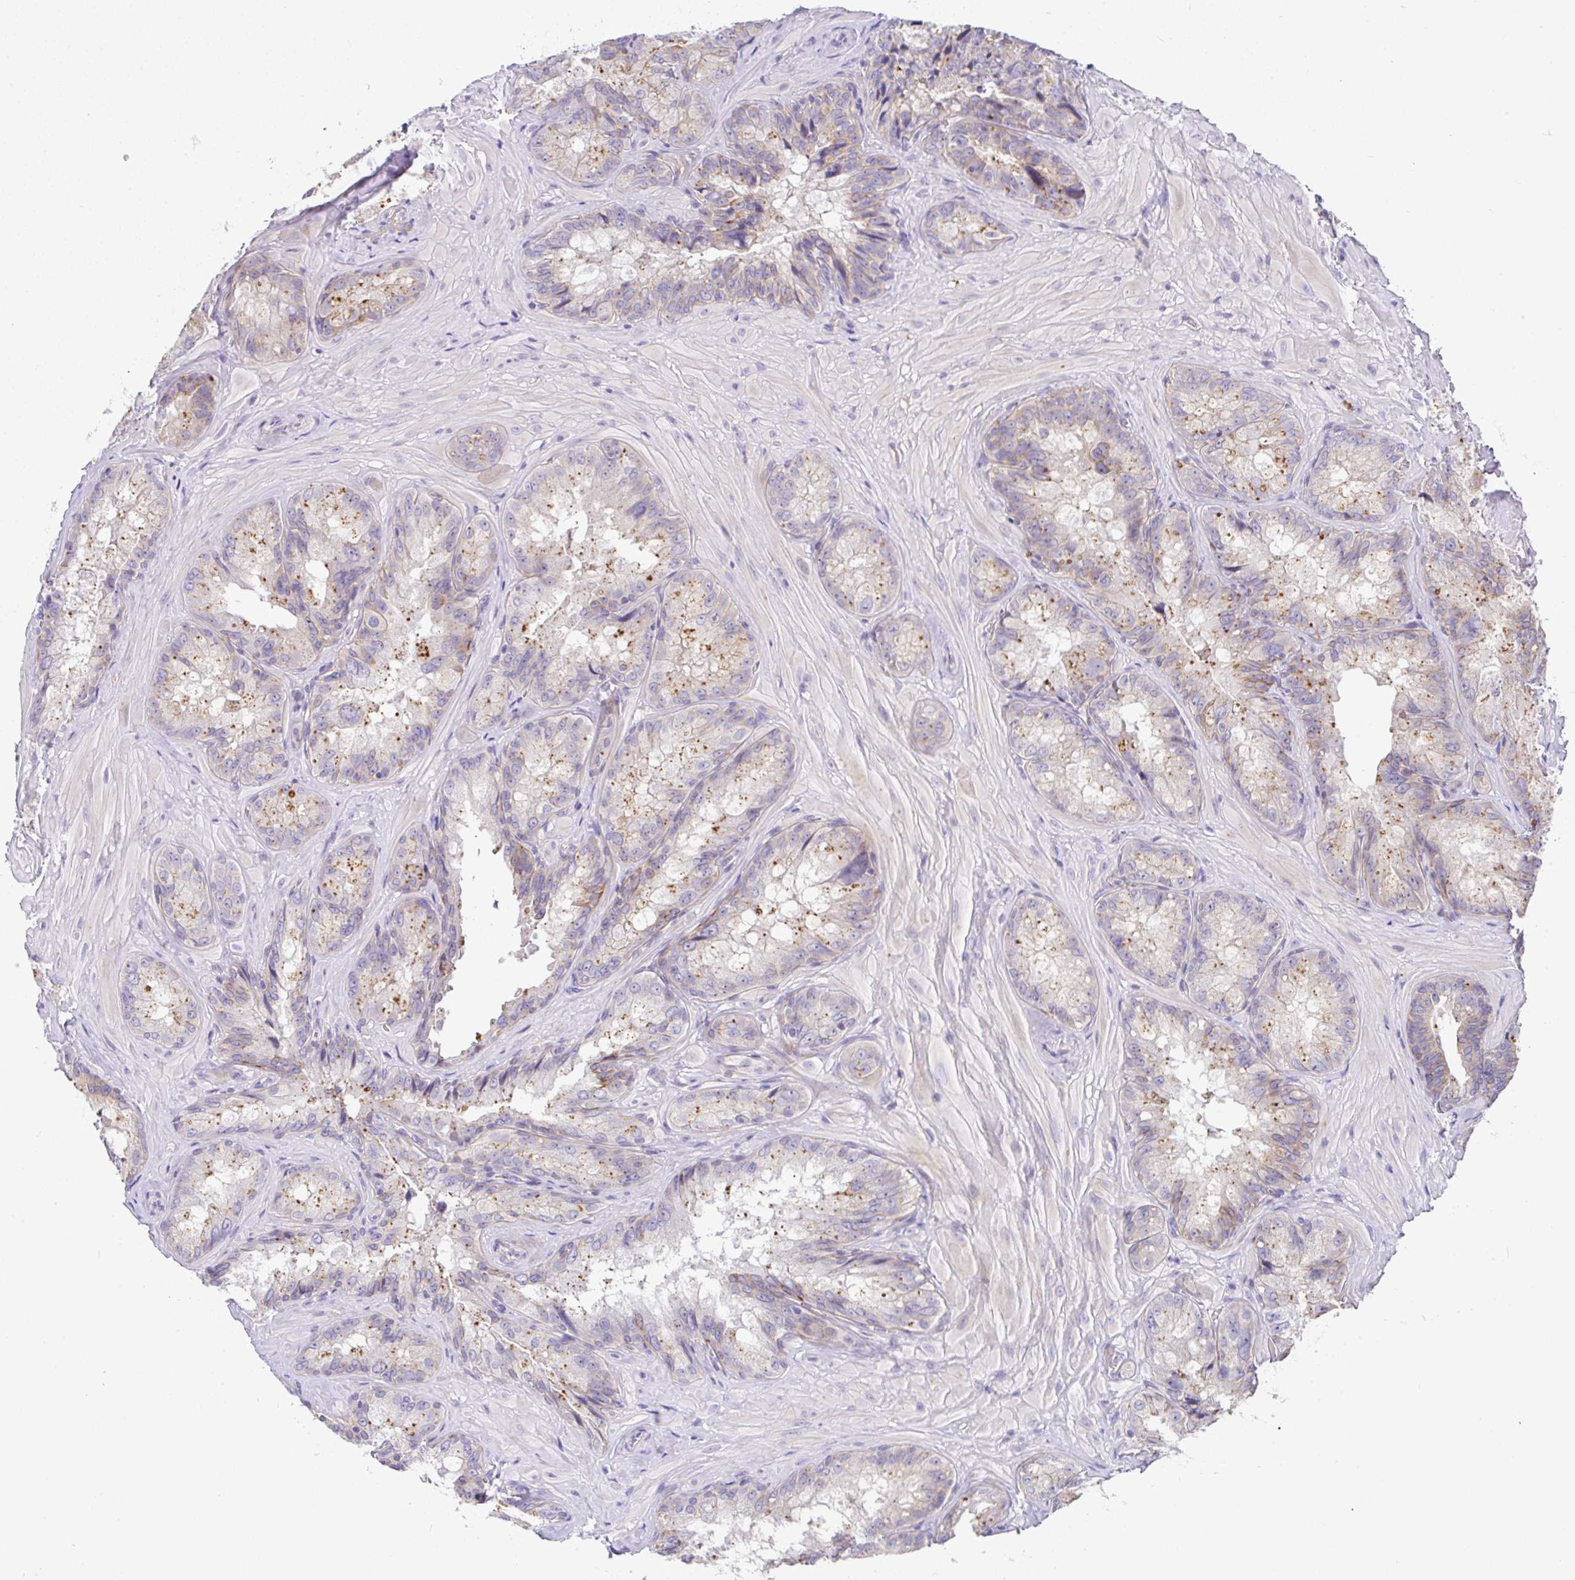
{"staining": {"intensity": "strong", "quantity": "<25%", "location": "cytoplasmic/membranous"}, "tissue": "seminal vesicle", "cell_type": "Glandular cells", "image_type": "normal", "snomed": [{"axis": "morphology", "description": "Normal tissue, NOS"}, {"axis": "topography", "description": "Seminal veicle"}], "caption": "Brown immunohistochemical staining in unremarkable human seminal vesicle displays strong cytoplasmic/membranous staining in approximately <25% of glandular cells. (Brightfield microscopy of DAB IHC at high magnification).", "gene": "EPN3", "patient": {"sex": "male", "age": 47}}